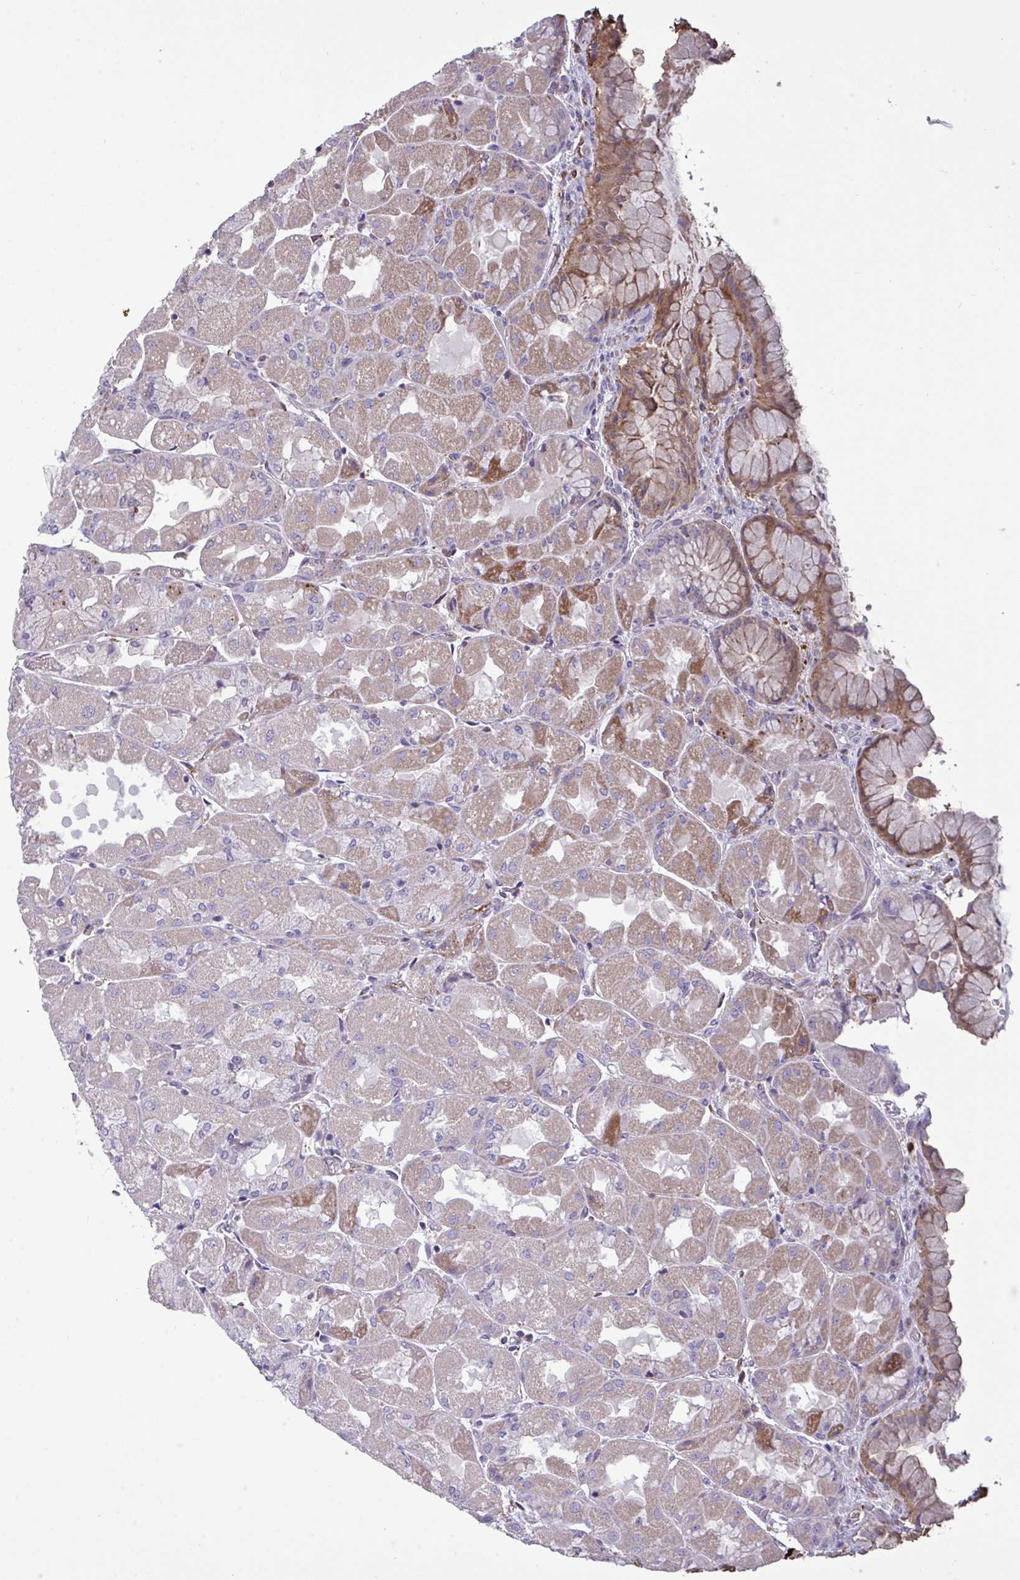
{"staining": {"intensity": "moderate", "quantity": "<25%", "location": "cytoplasmic/membranous"}, "tissue": "stomach", "cell_type": "Glandular cells", "image_type": "normal", "snomed": [{"axis": "morphology", "description": "Normal tissue, NOS"}, {"axis": "topography", "description": "Stomach"}], "caption": "This photomicrograph shows normal stomach stained with immunohistochemistry to label a protein in brown. The cytoplasmic/membranous of glandular cells show moderate positivity for the protein. Nuclei are counter-stained blue.", "gene": "CD101", "patient": {"sex": "female", "age": 61}}